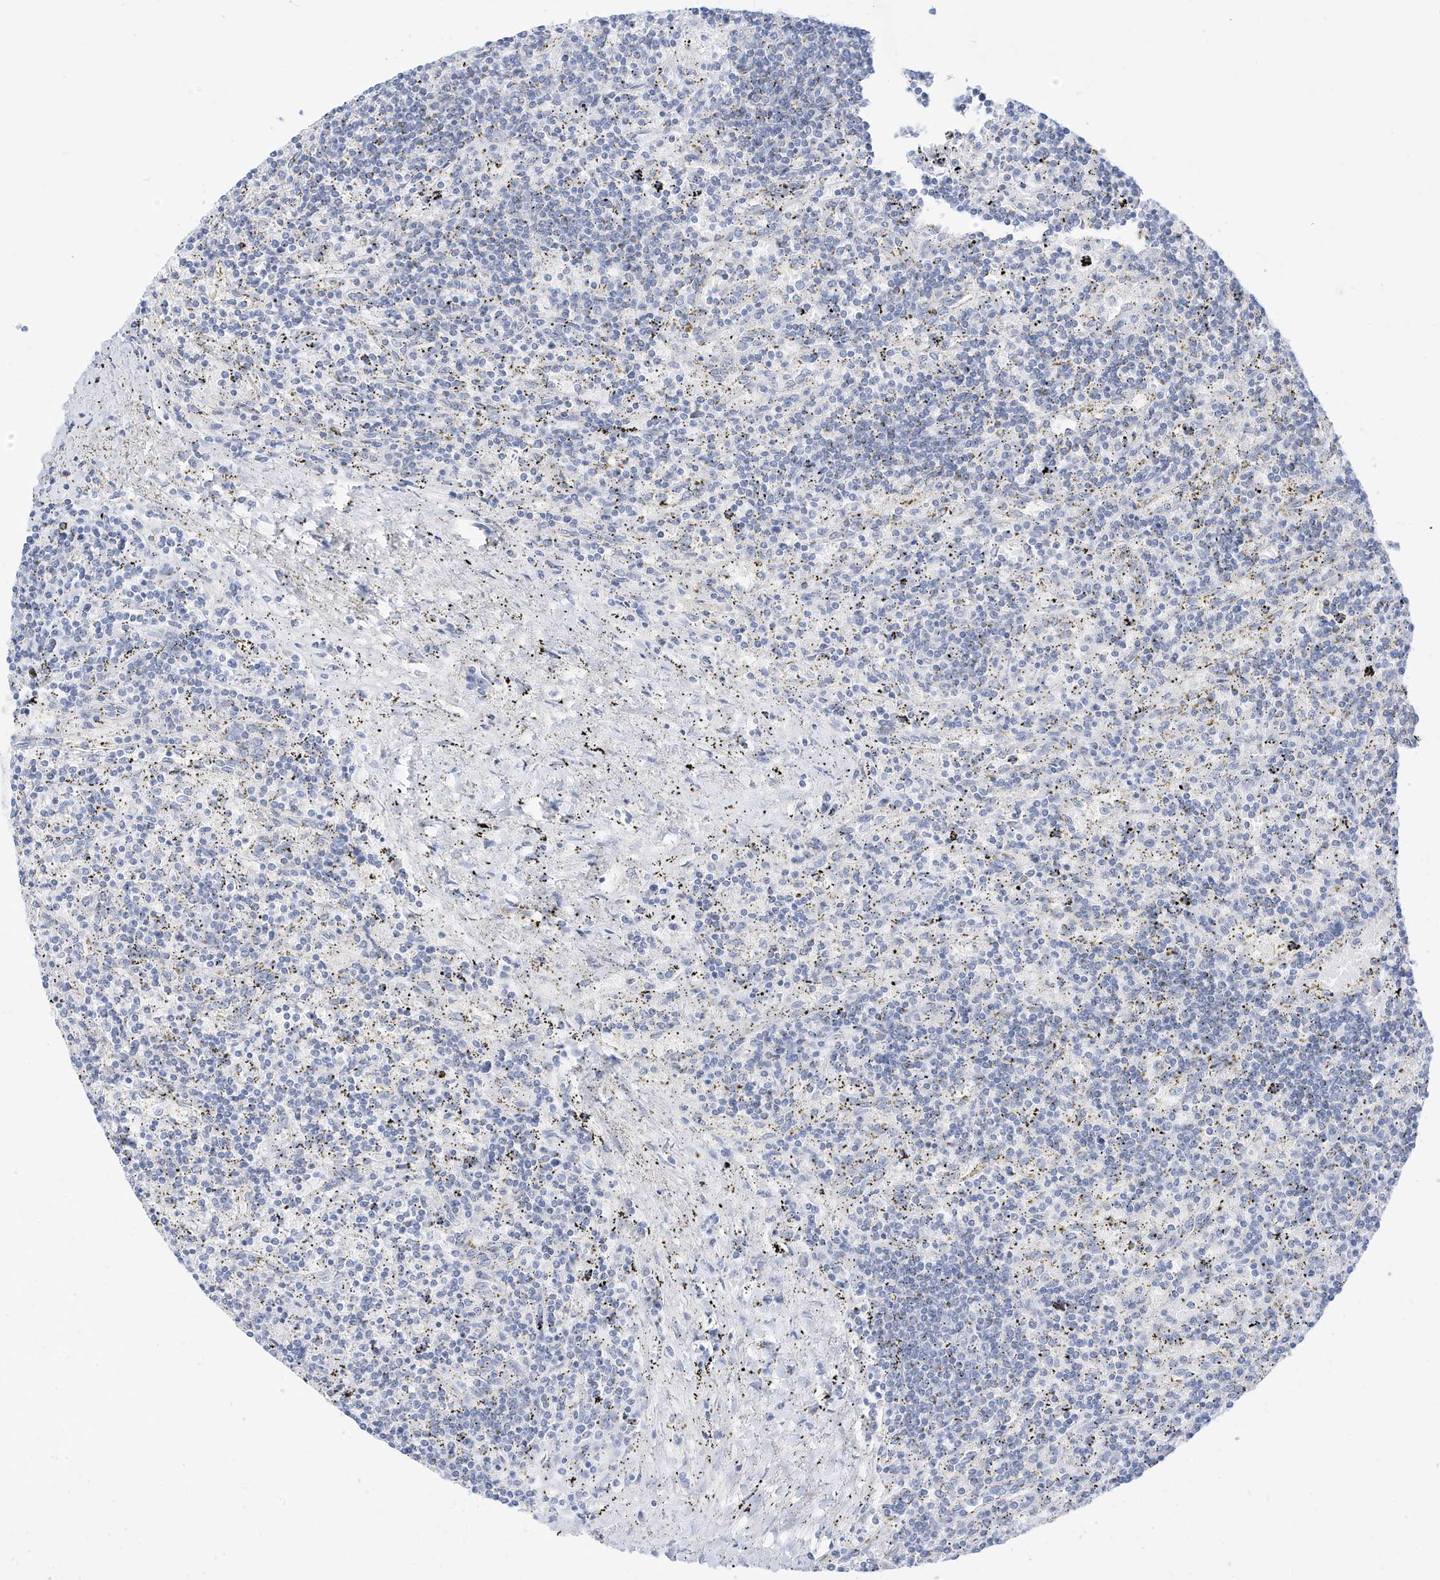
{"staining": {"intensity": "negative", "quantity": "none", "location": "none"}, "tissue": "lymphoma", "cell_type": "Tumor cells", "image_type": "cancer", "snomed": [{"axis": "morphology", "description": "Malignant lymphoma, non-Hodgkin's type, Low grade"}, {"axis": "topography", "description": "Spleen"}], "caption": "An IHC histopathology image of lymphoma is shown. There is no staining in tumor cells of lymphoma. (DAB immunohistochemistry visualized using brightfield microscopy, high magnification).", "gene": "SPOCD1", "patient": {"sex": "male", "age": 76}}